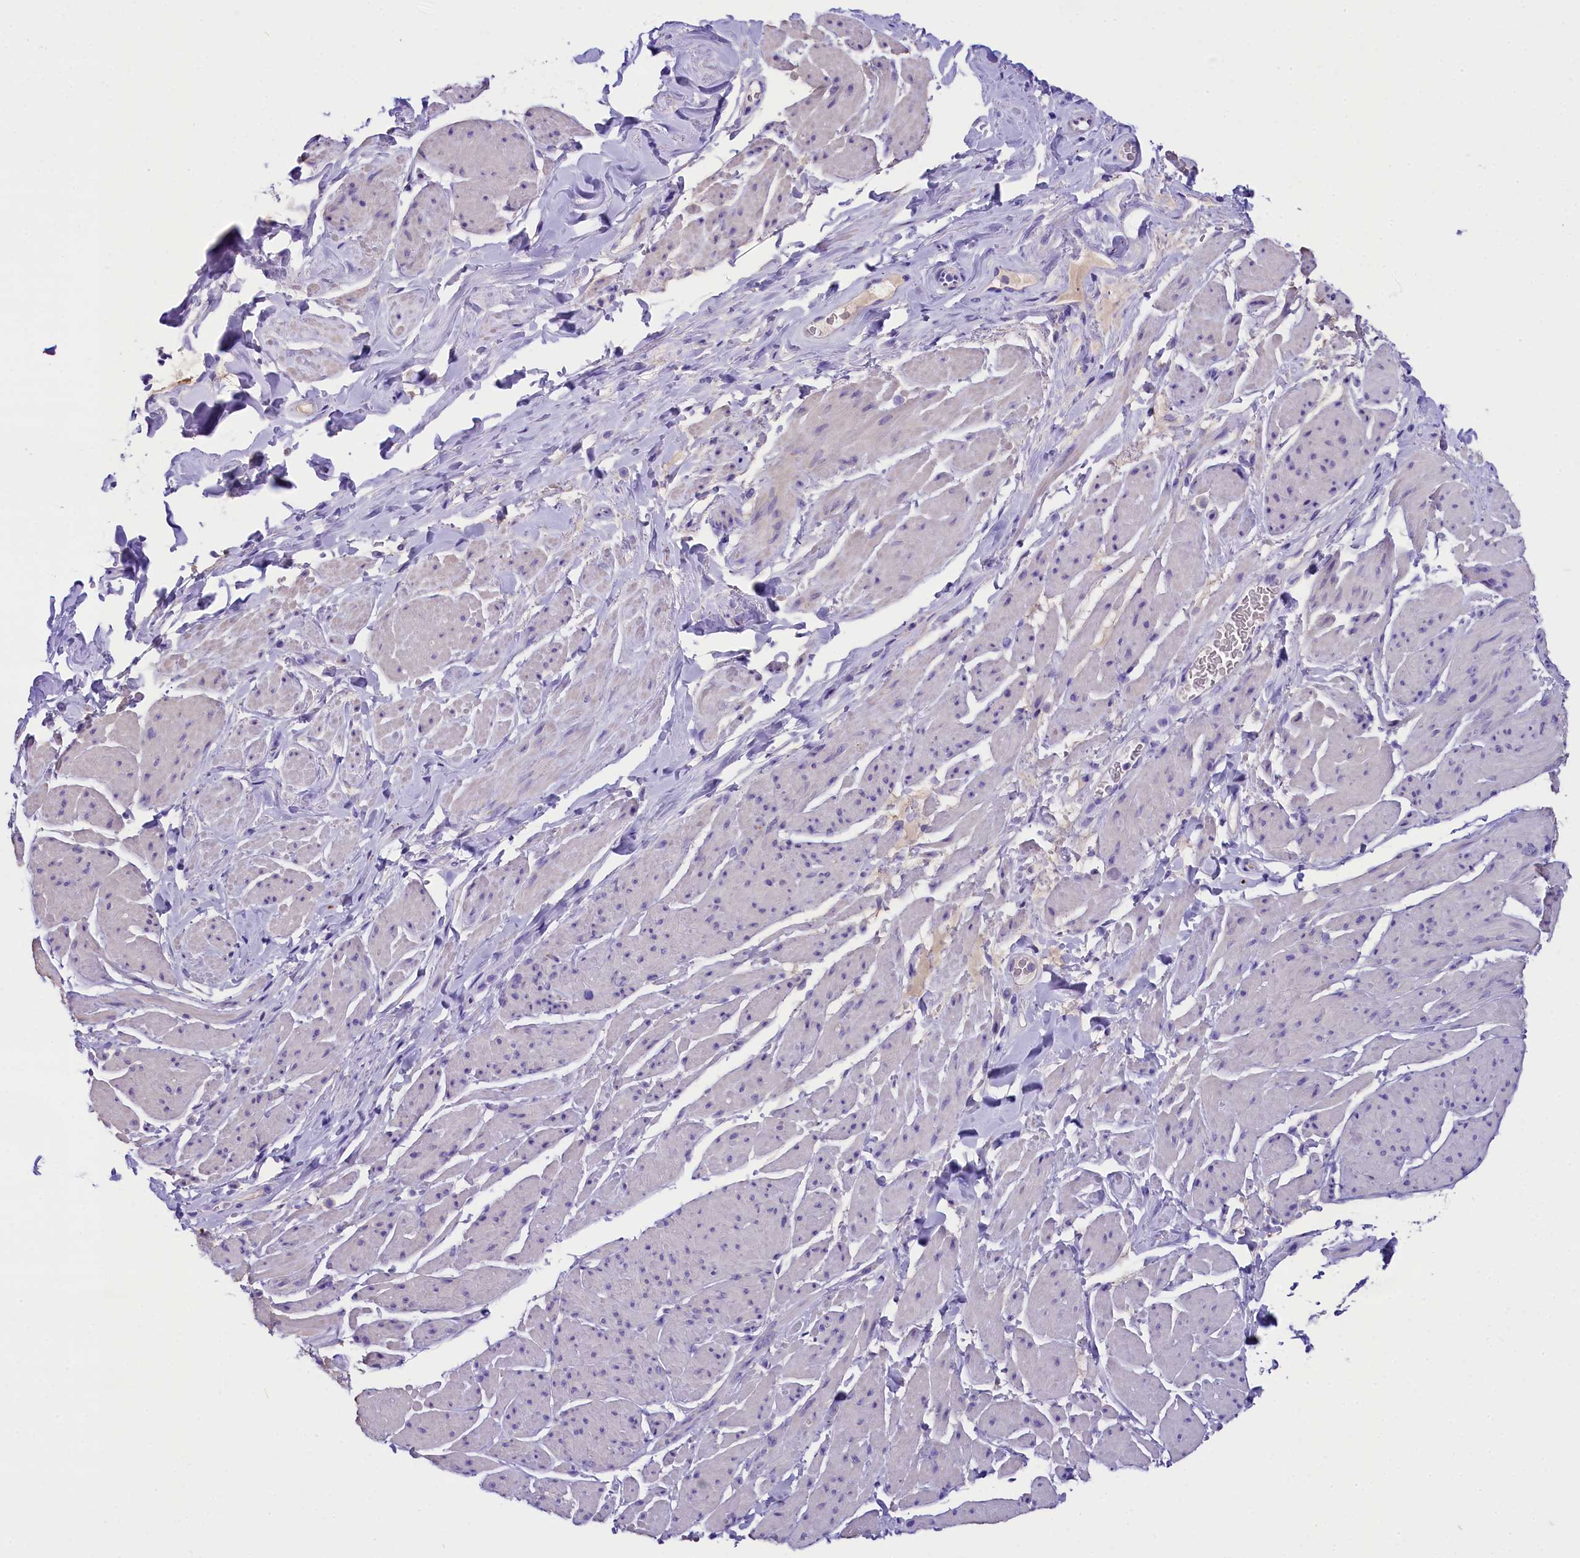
{"staining": {"intensity": "negative", "quantity": "none", "location": "none"}, "tissue": "smooth muscle", "cell_type": "Smooth muscle cells", "image_type": "normal", "snomed": [{"axis": "morphology", "description": "Normal tissue, NOS"}, {"axis": "topography", "description": "Smooth muscle"}, {"axis": "topography", "description": "Peripheral nerve tissue"}], "caption": "Immunohistochemistry (IHC) micrograph of benign human smooth muscle stained for a protein (brown), which displays no staining in smooth muscle cells.", "gene": "SKIDA1", "patient": {"sex": "male", "age": 69}}